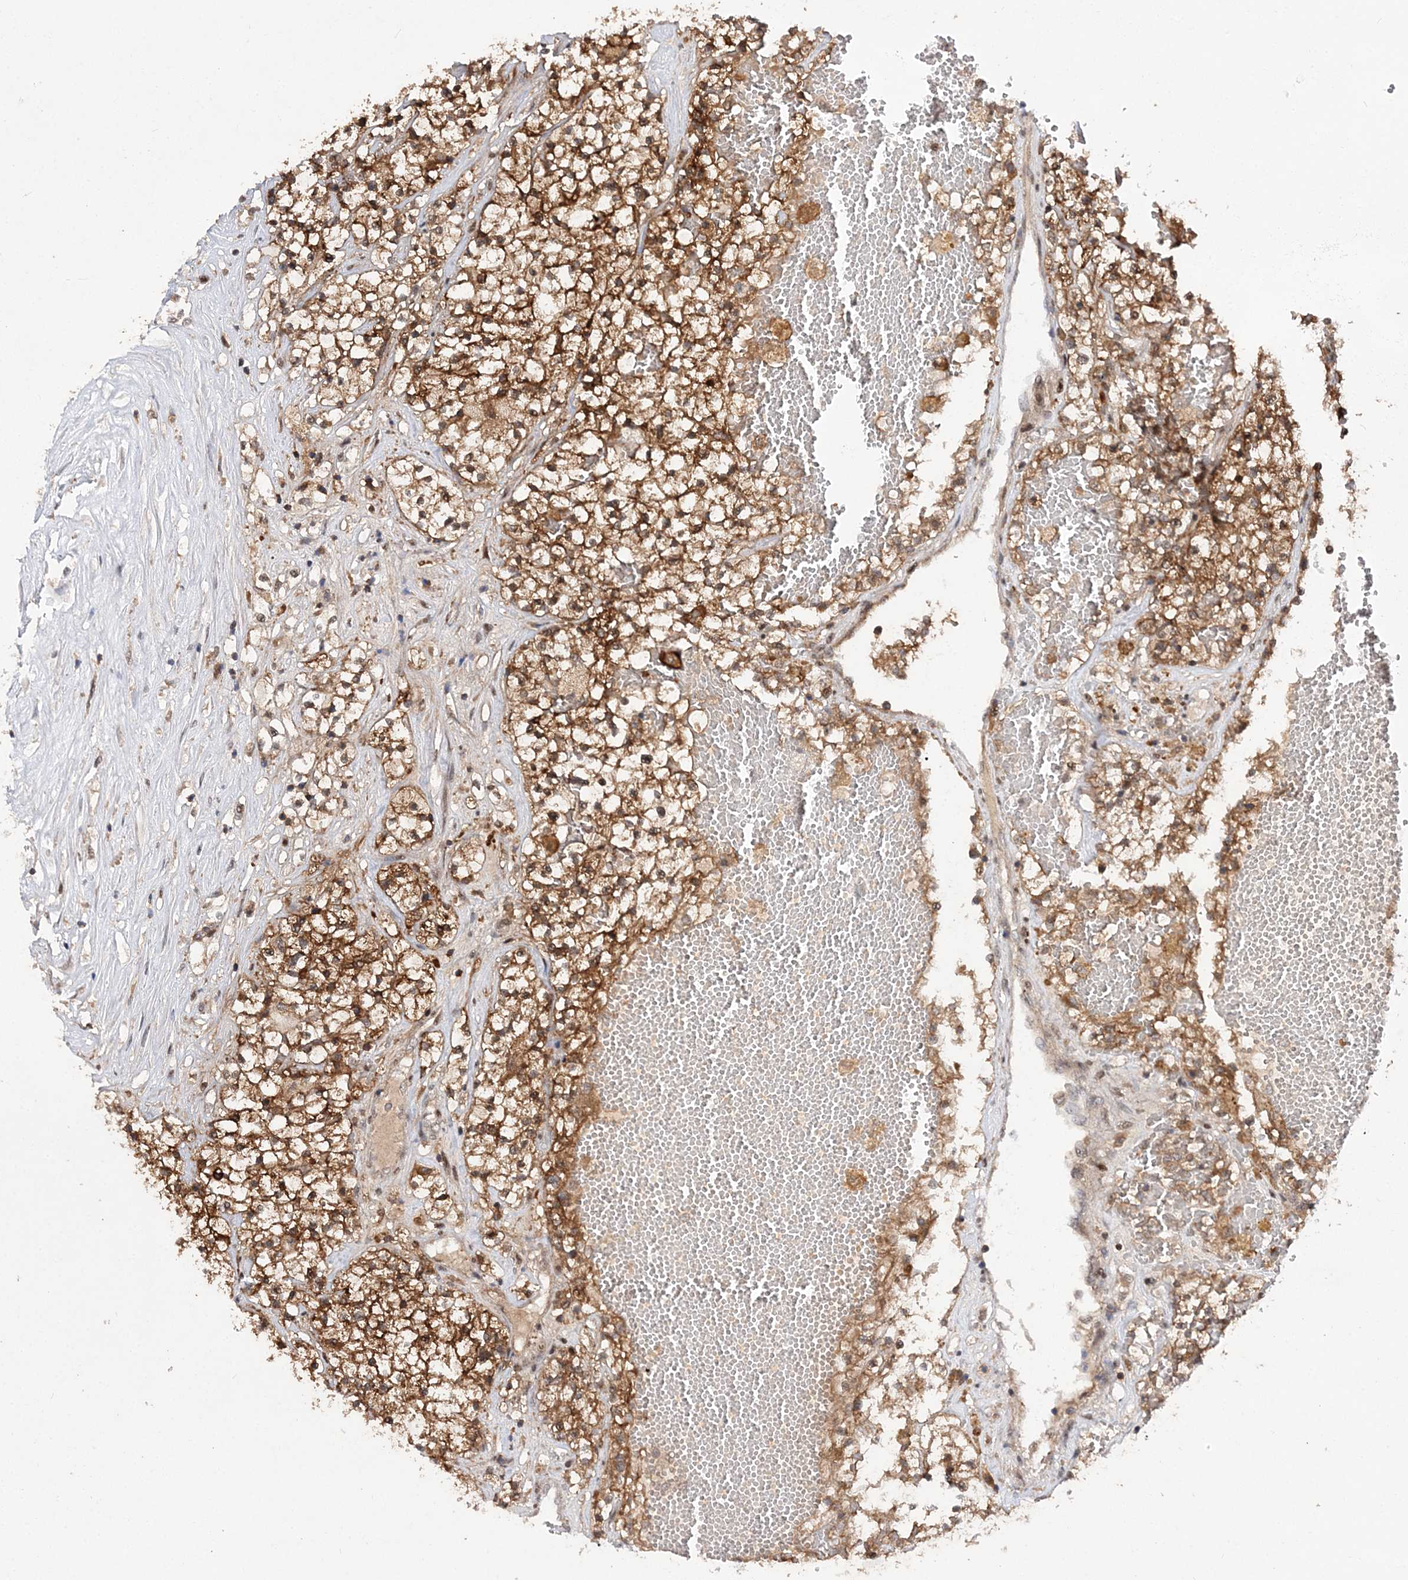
{"staining": {"intensity": "strong", "quantity": ">75%", "location": "cytoplasmic/membranous"}, "tissue": "renal cancer", "cell_type": "Tumor cells", "image_type": "cancer", "snomed": [{"axis": "morphology", "description": "Normal tissue, NOS"}, {"axis": "morphology", "description": "Adenocarcinoma, NOS"}, {"axis": "topography", "description": "Kidney"}], "caption": "Immunohistochemistry (DAB) staining of renal cancer (adenocarcinoma) shows strong cytoplasmic/membranous protein expression in about >75% of tumor cells.", "gene": "NIF3L1", "patient": {"sex": "male", "age": 68}}